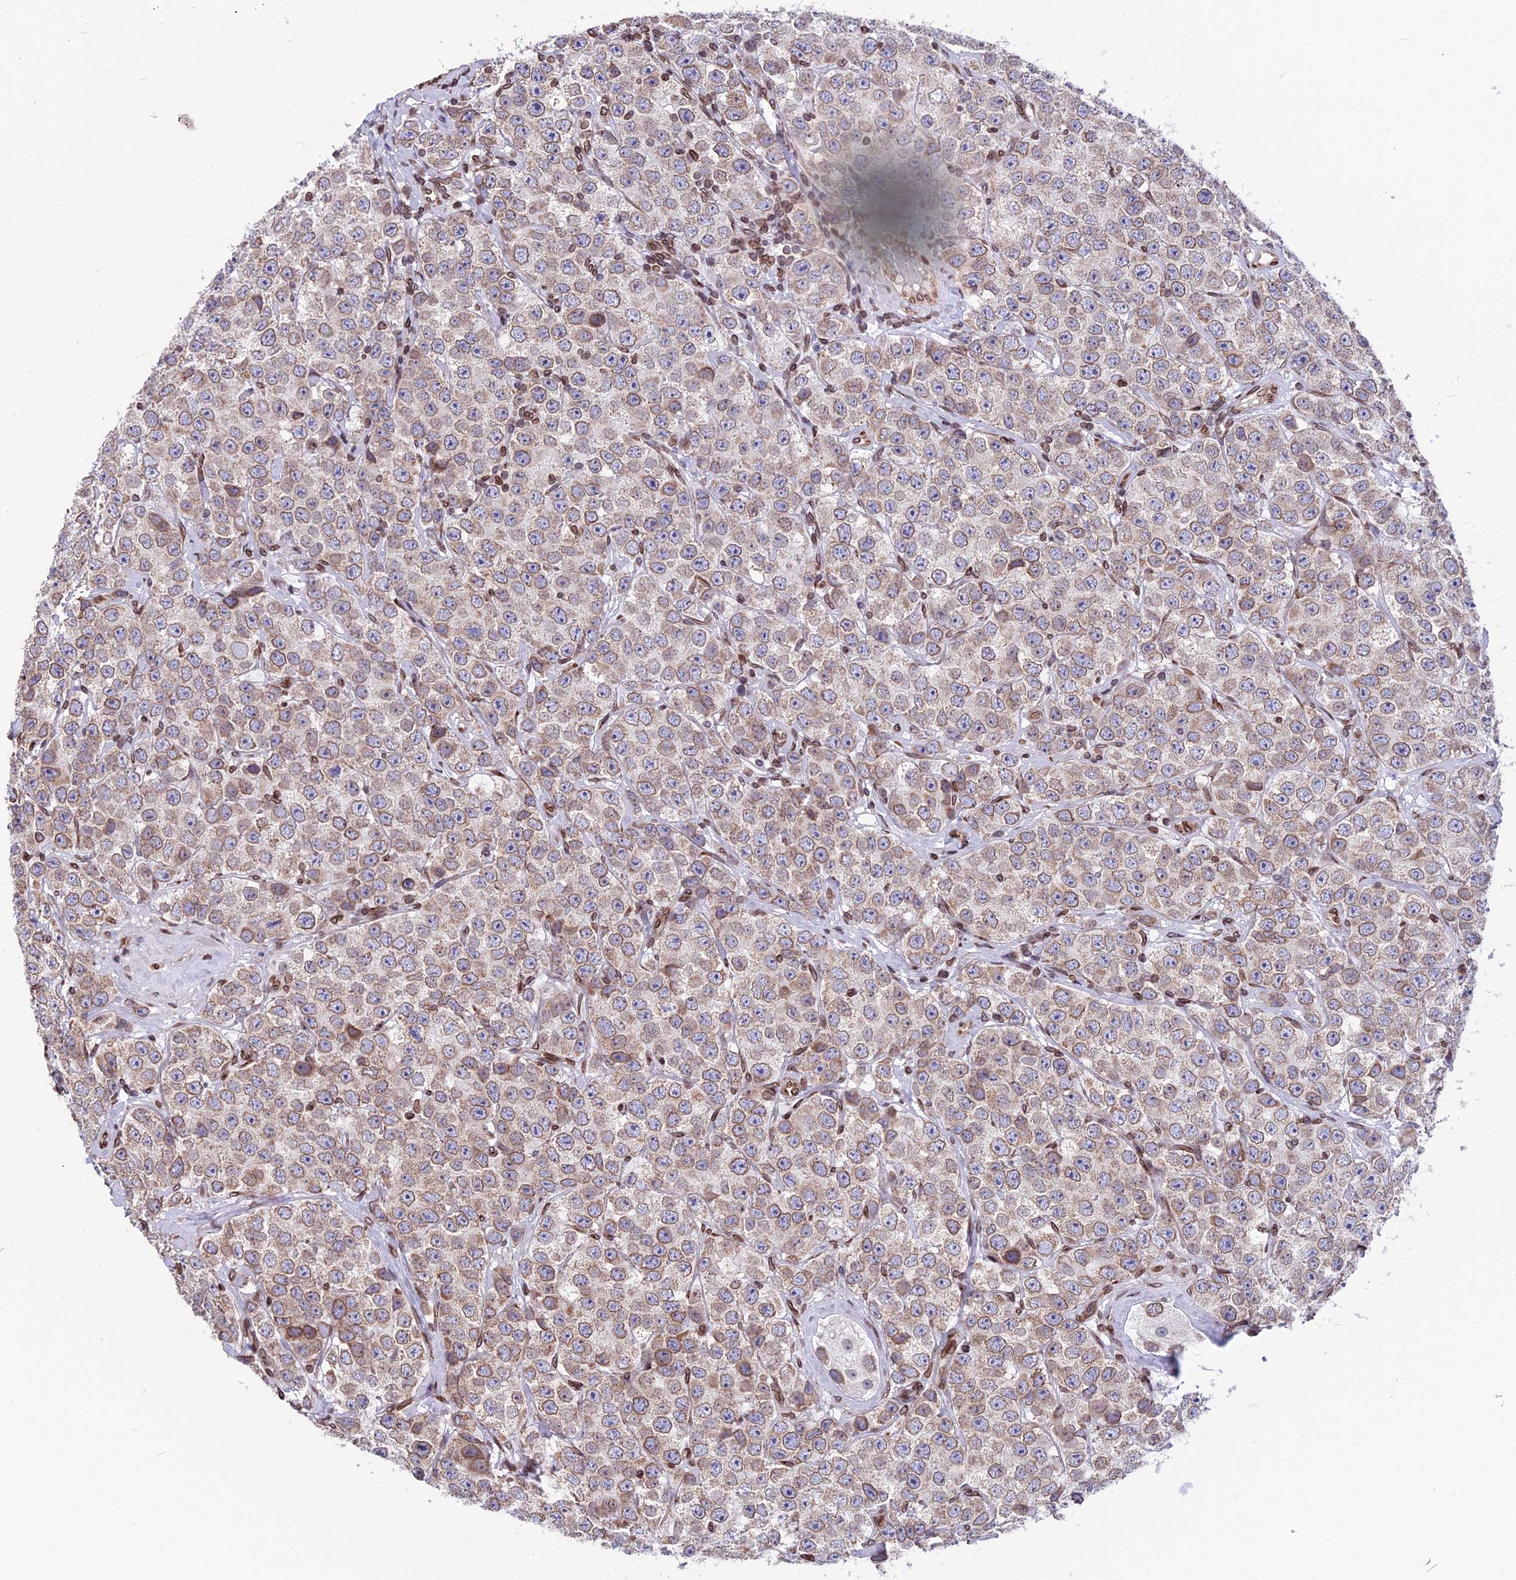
{"staining": {"intensity": "moderate", "quantity": ">75%", "location": "cytoplasmic/membranous,nuclear"}, "tissue": "testis cancer", "cell_type": "Tumor cells", "image_type": "cancer", "snomed": [{"axis": "morphology", "description": "Seminoma, NOS"}, {"axis": "topography", "description": "Testis"}], "caption": "An immunohistochemistry image of tumor tissue is shown. Protein staining in brown labels moderate cytoplasmic/membranous and nuclear positivity in testis seminoma within tumor cells.", "gene": "PTCHD4", "patient": {"sex": "male", "age": 28}}